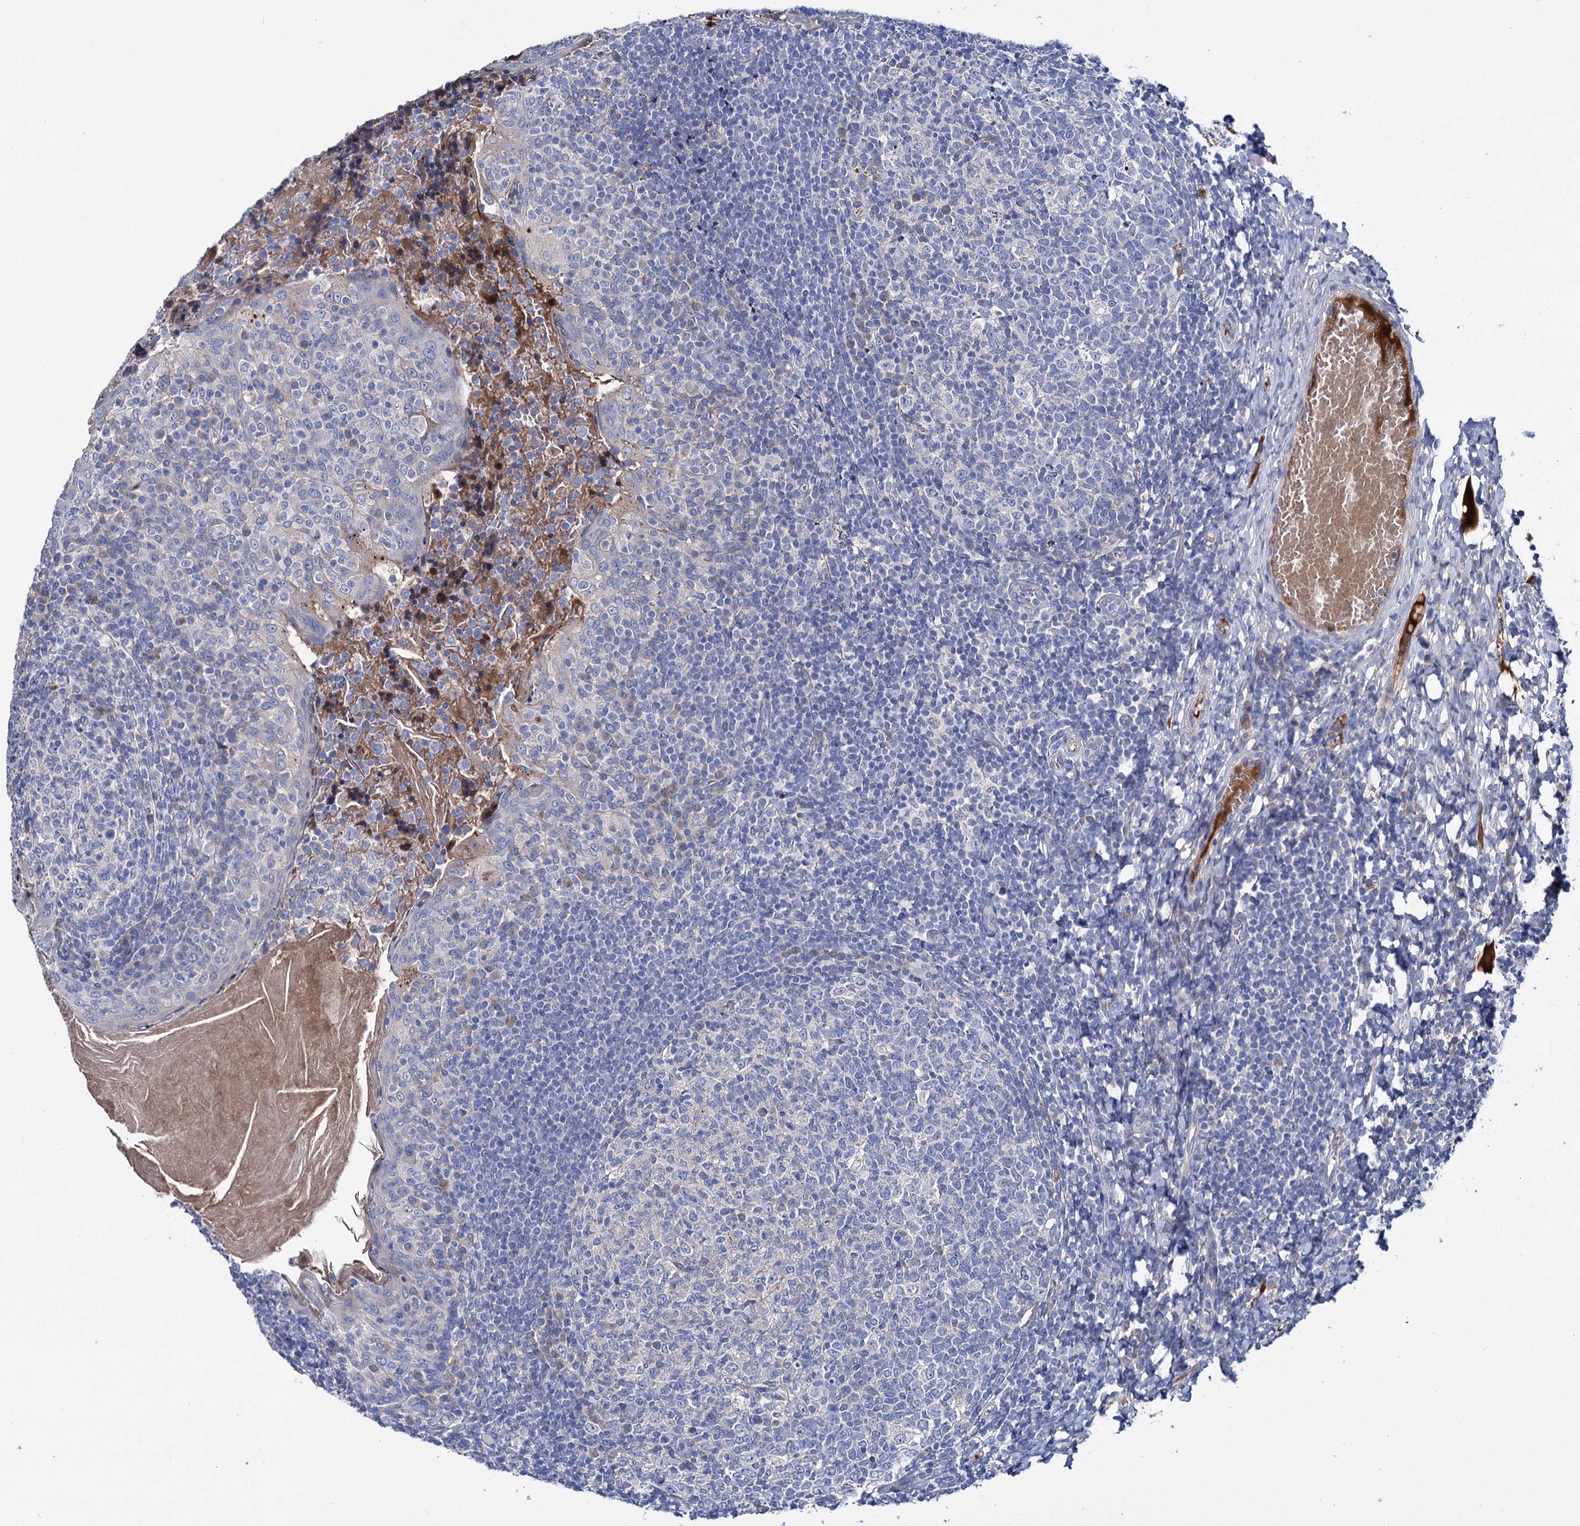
{"staining": {"intensity": "weak", "quantity": "<25%", "location": "cytoplasmic/membranous"}, "tissue": "tonsil", "cell_type": "Germinal center cells", "image_type": "normal", "snomed": [{"axis": "morphology", "description": "Normal tissue, NOS"}, {"axis": "topography", "description": "Tonsil"}], "caption": "Immunohistochemistry of benign tonsil displays no staining in germinal center cells.", "gene": "PPP1R32", "patient": {"sex": "female", "age": 19}}